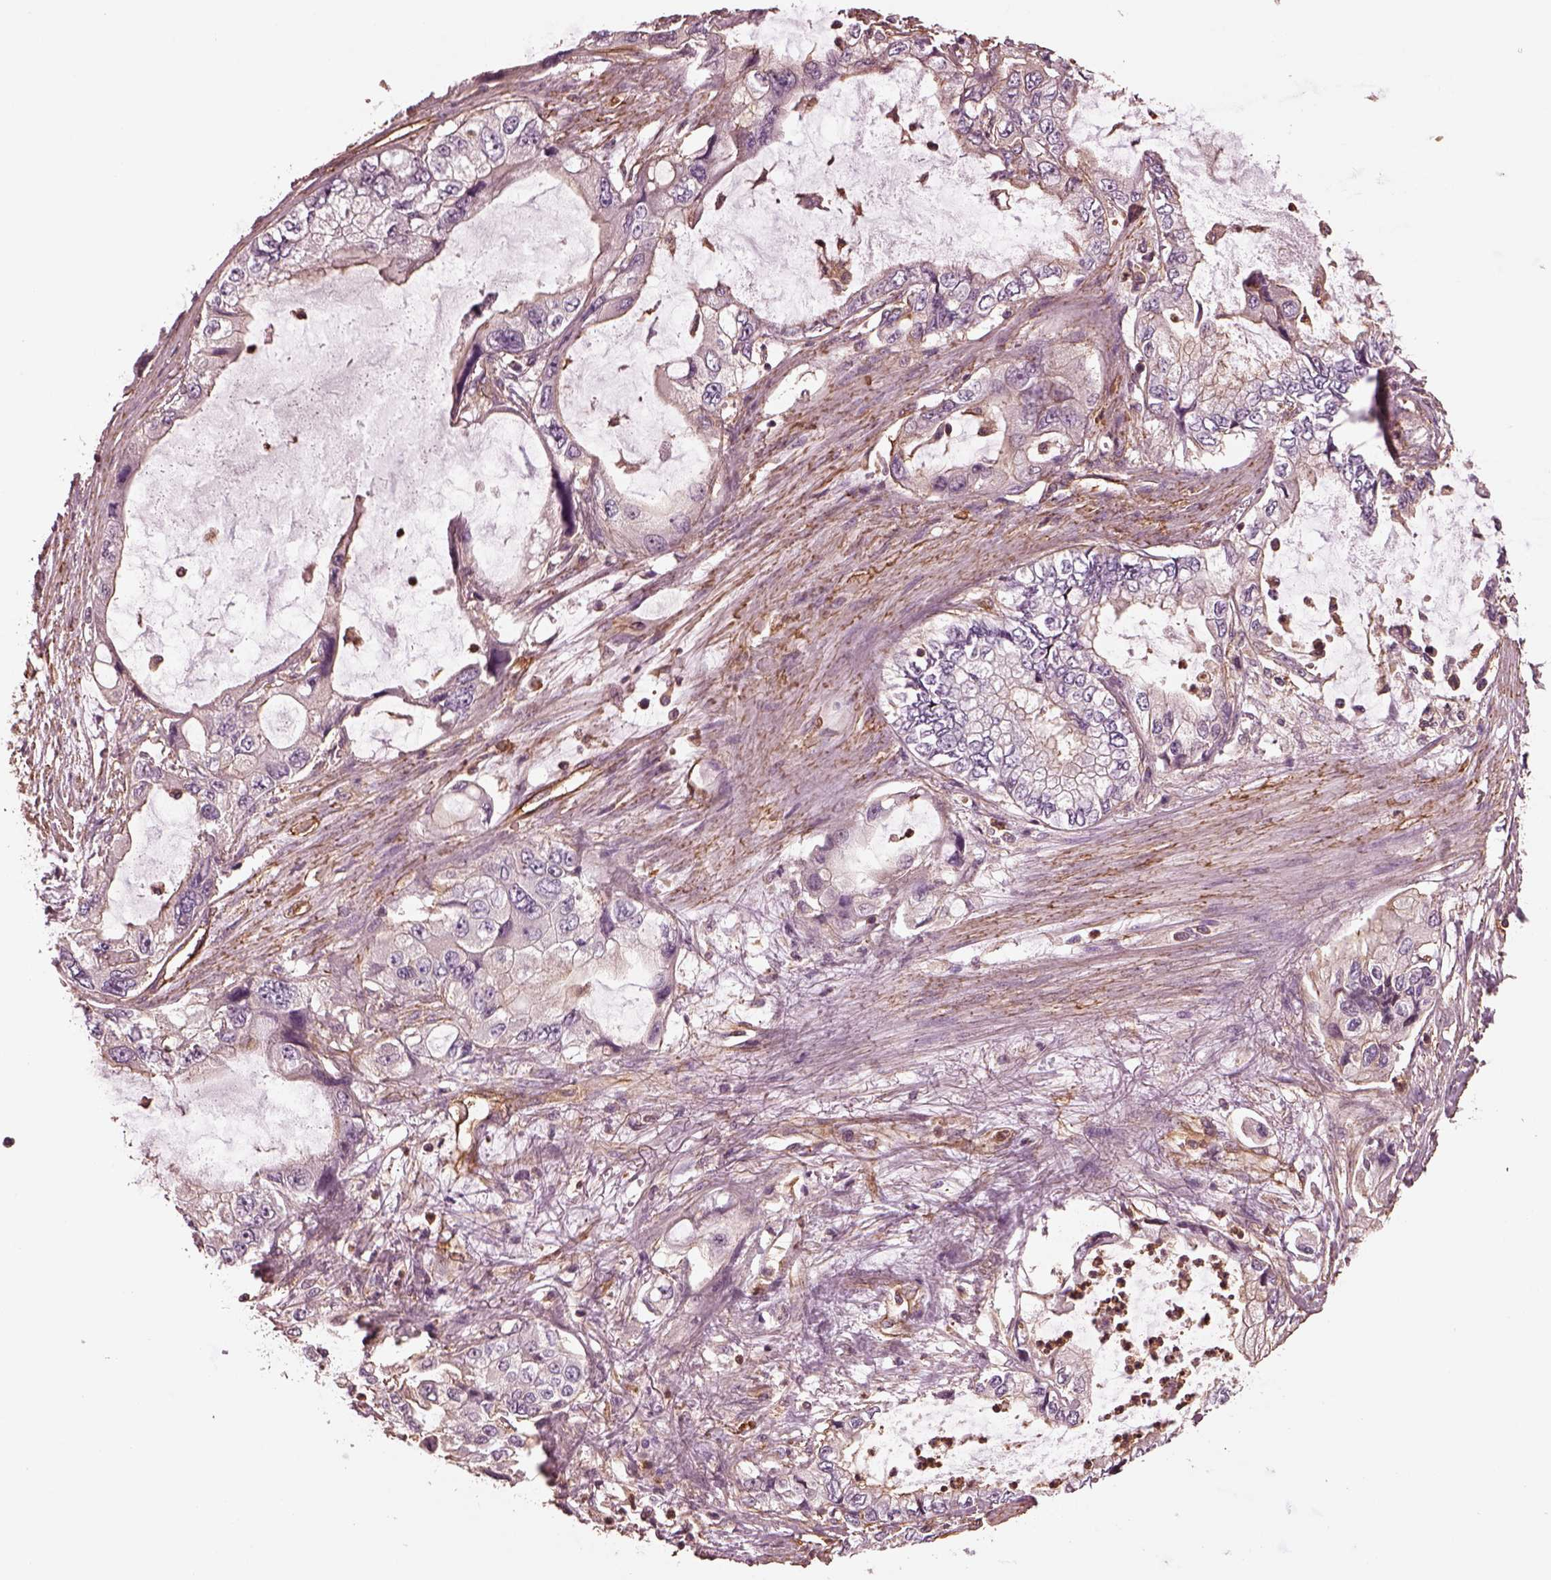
{"staining": {"intensity": "weak", "quantity": "<25%", "location": "cytoplasmic/membranous"}, "tissue": "stomach cancer", "cell_type": "Tumor cells", "image_type": "cancer", "snomed": [{"axis": "morphology", "description": "Adenocarcinoma, NOS"}, {"axis": "topography", "description": "Pancreas"}, {"axis": "topography", "description": "Stomach, upper"}, {"axis": "topography", "description": "Stomach"}], "caption": "An image of adenocarcinoma (stomach) stained for a protein reveals no brown staining in tumor cells.", "gene": "MYL6", "patient": {"sex": "male", "age": 77}}